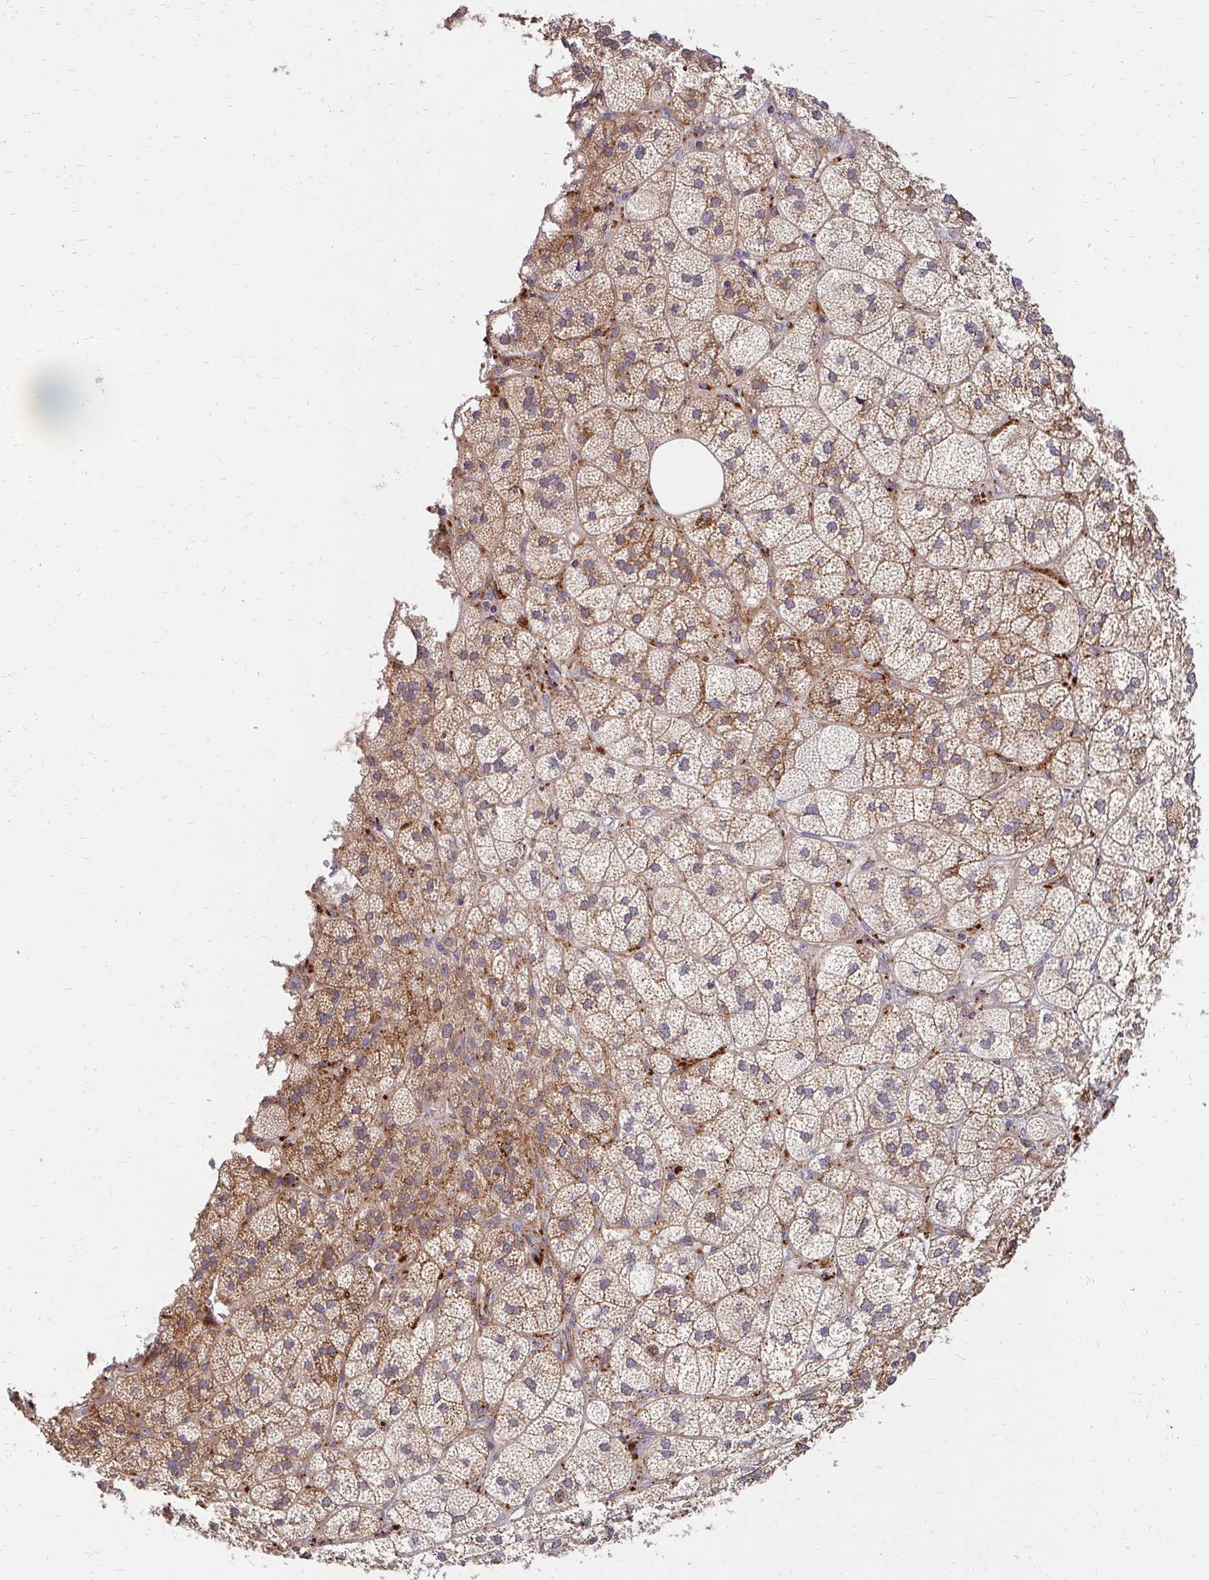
{"staining": {"intensity": "moderate", "quantity": ">75%", "location": "cytoplasmic/membranous"}, "tissue": "adrenal gland", "cell_type": "Glandular cells", "image_type": "normal", "snomed": [{"axis": "morphology", "description": "Normal tissue, NOS"}, {"axis": "topography", "description": "Adrenal gland"}], "caption": "Protein staining reveals moderate cytoplasmic/membranous expression in approximately >75% of glandular cells in benign adrenal gland. (IHC, brightfield microscopy, high magnification).", "gene": "IDUA", "patient": {"sex": "female", "age": 60}}